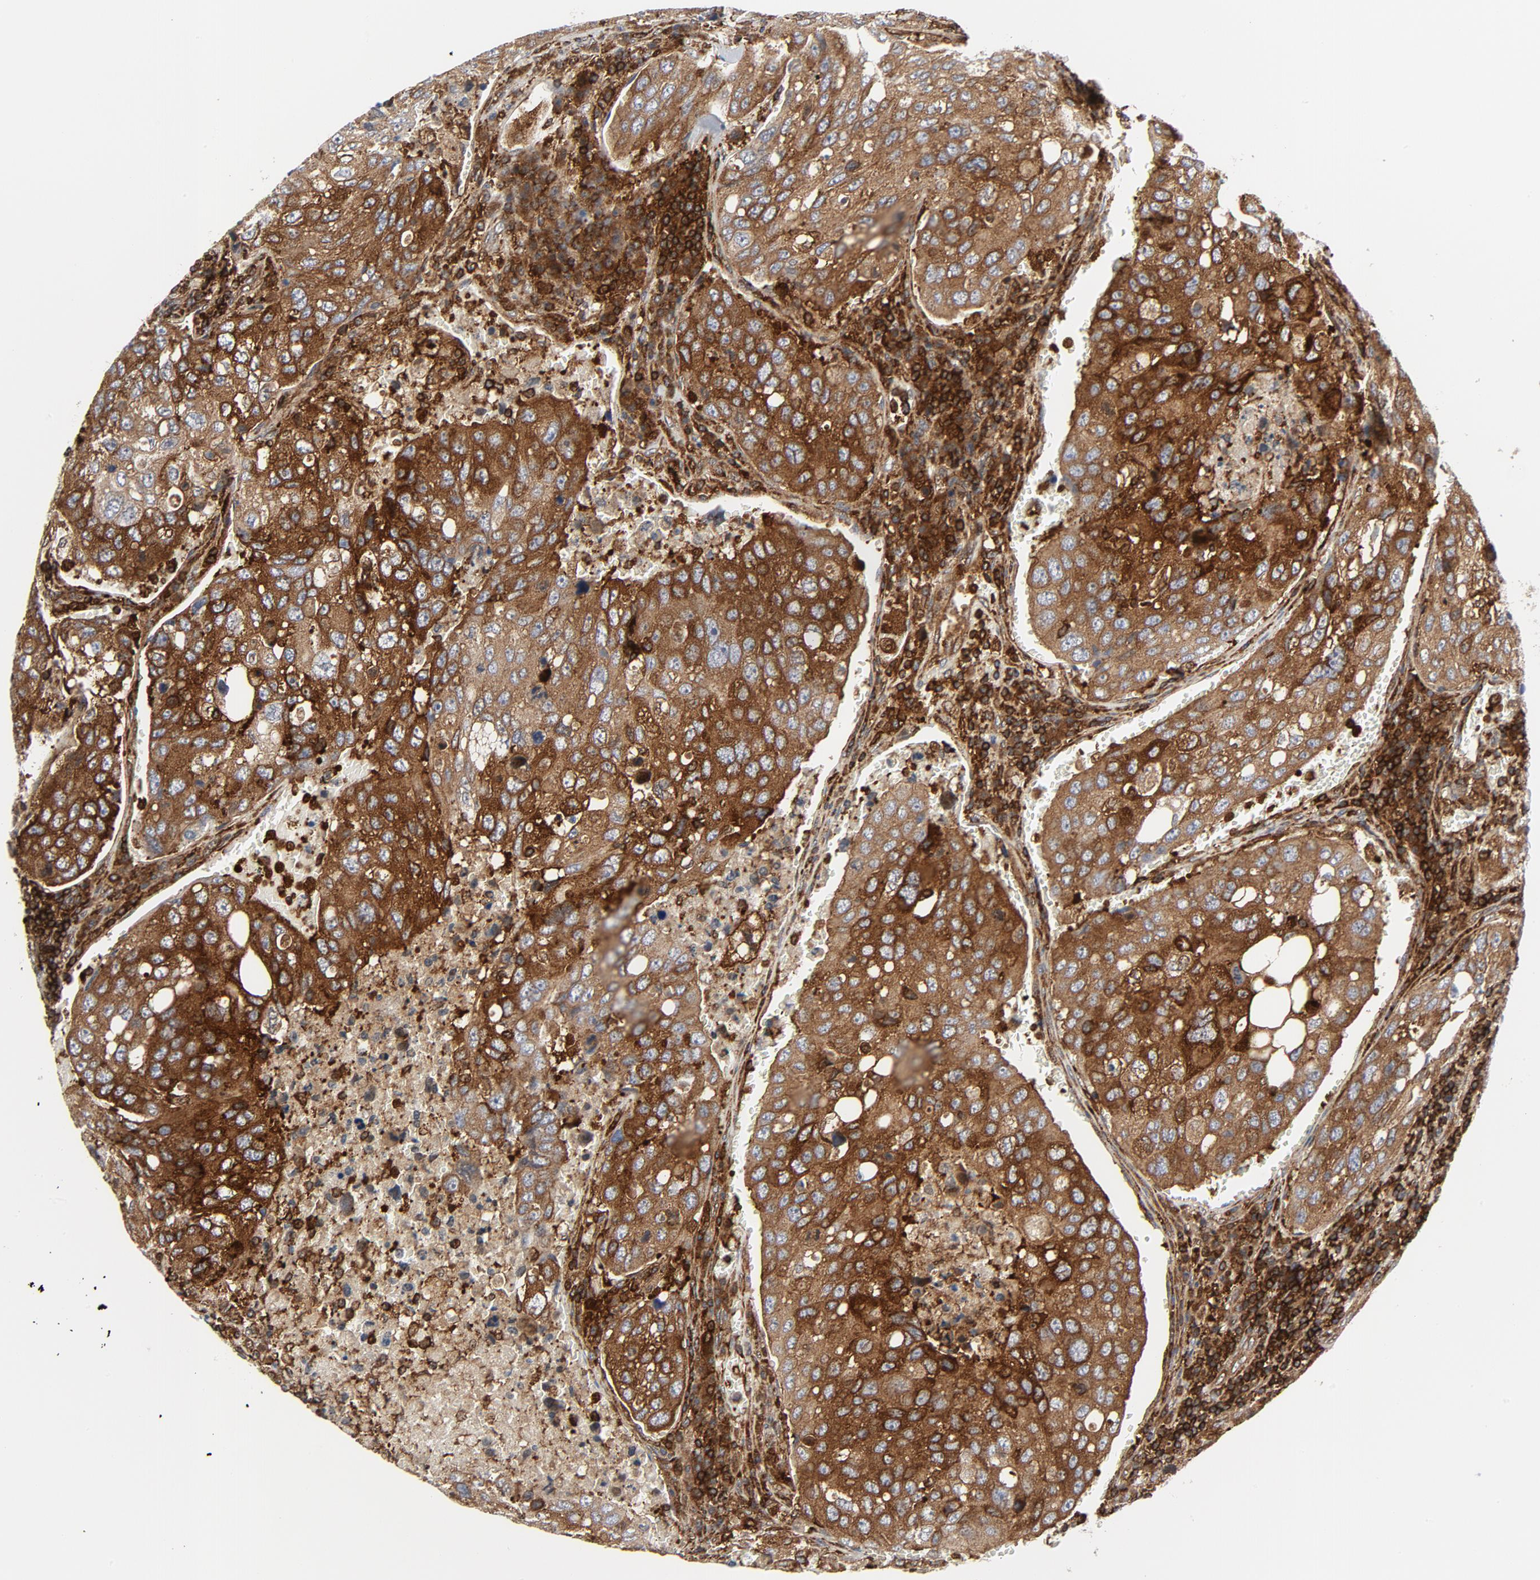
{"staining": {"intensity": "strong", "quantity": ">75%", "location": "cytoplasmic/membranous"}, "tissue": "urothelial cancer", "cell_type": "Tumor cells", "image_type": "cancer", "snomed": [{"axis": "morphology", "description": "Urothelial carcinoma, High grade"}, {"axis": "topography", "description": "Lymph node"}, {"axis": "topography", "description": "Urinary bladder"}], "caption": "Protein staining displays strong cytoplasmic/membranous staining in about >75% of tumor cells in high-grade urothelial carcinoma. The staining was performed using DAB (3,3'-diaminobenzidine), with brown indicating positive protein expression. Nuclei are stained blue with hematoxylin.", "gene": "YES1", "patient": {"sex": "male", "age": 51}}